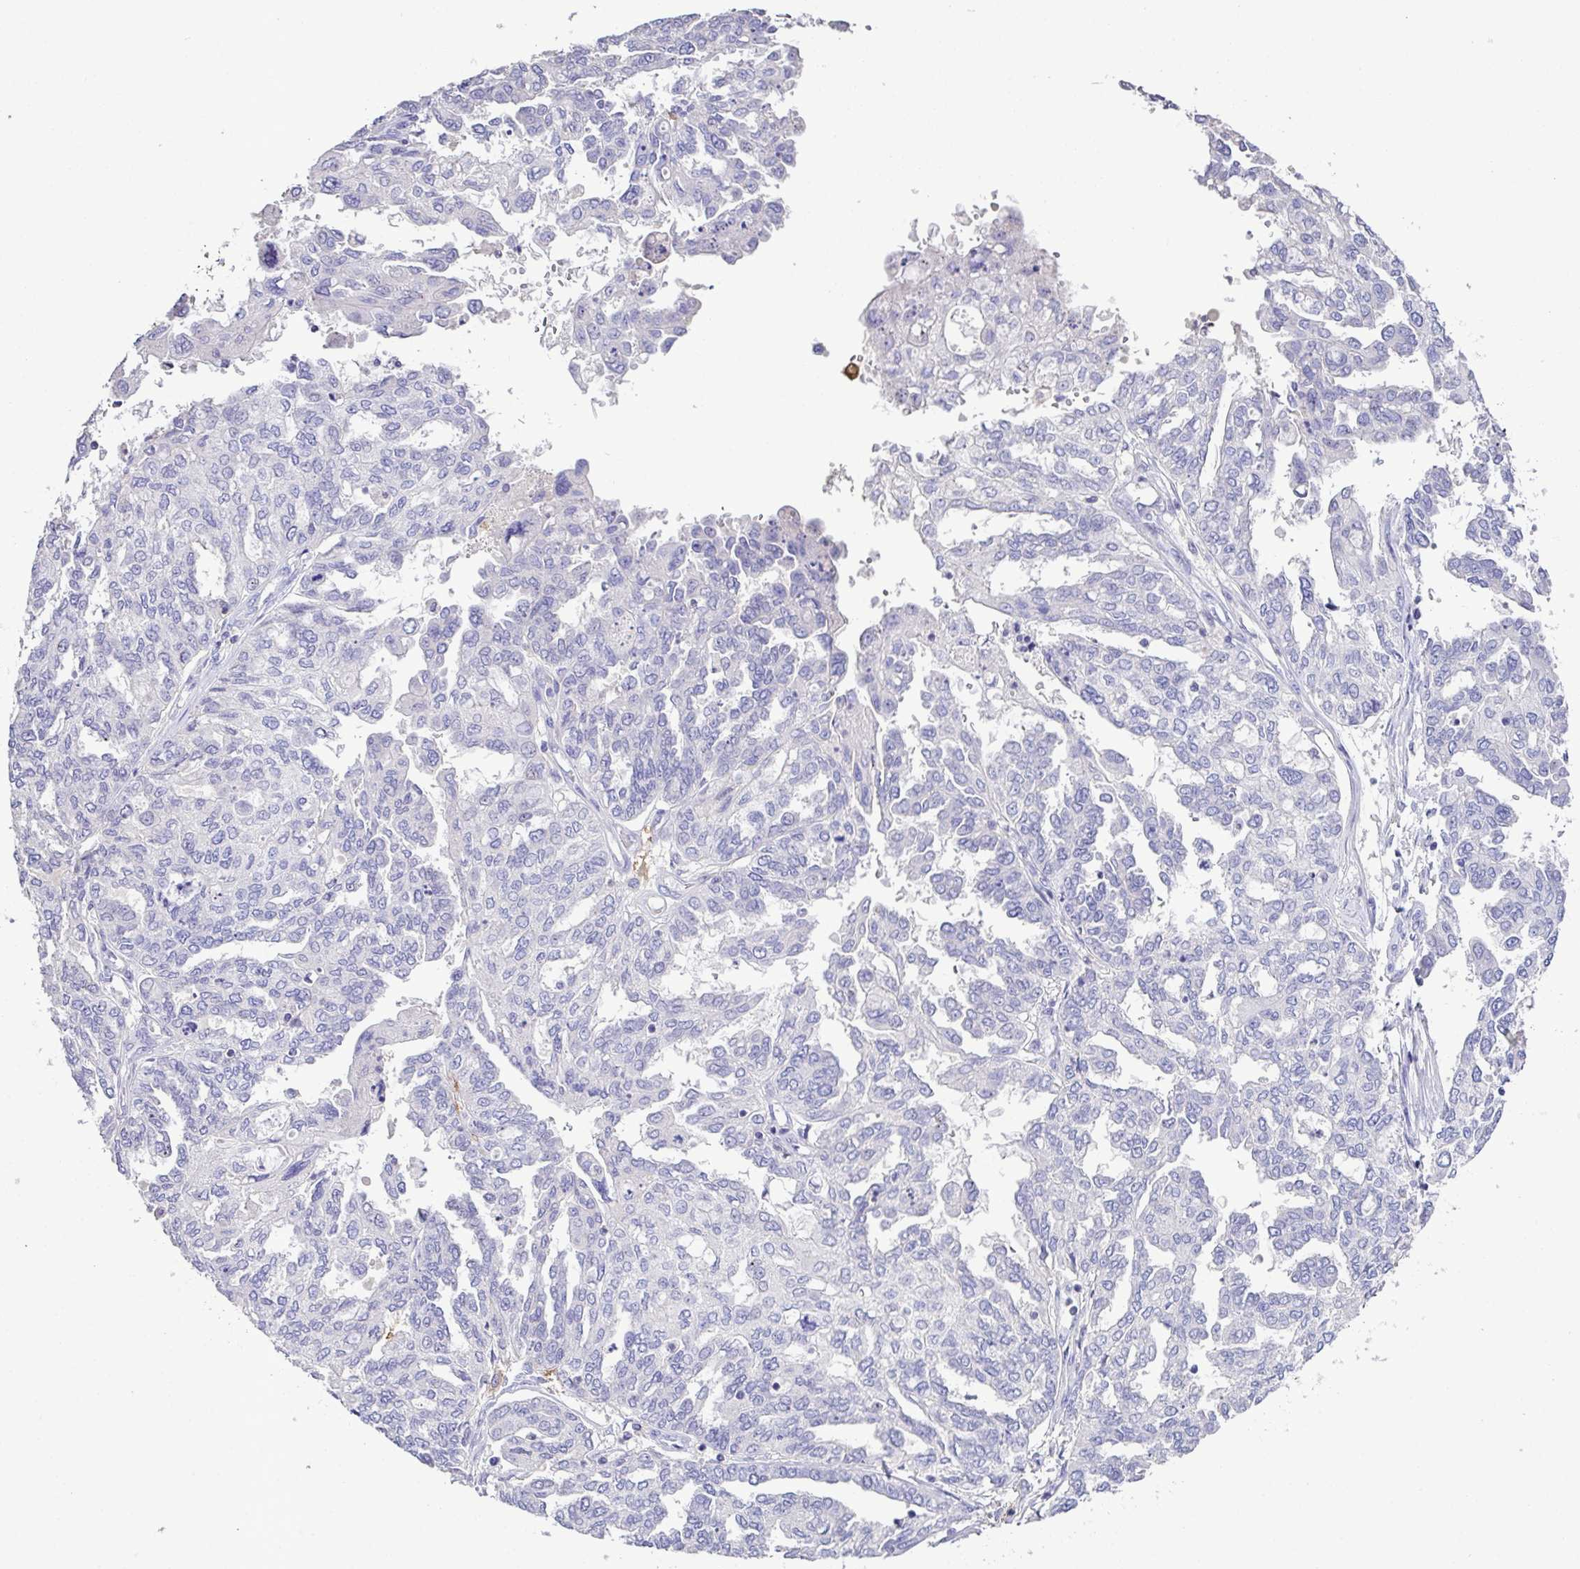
{"staining": {"intensity": "negative", "quantity": "none", "location": "none"}, "tissue": "ovarian cancer", "cell_type": "Tumor cells", "image_type": "cancer", "snomed": [{"axis": "morphology", "description": "Cystadenocarcinoma, serous, NOS"}, {"axis": "topography", "description": "Ovary"}], "caption": "The image displays no staining of tumor cells in serous cystadenocarcinoma (ovarian).", "gene": "MARCO", "patient": {"sex": "female", "age": 53}}